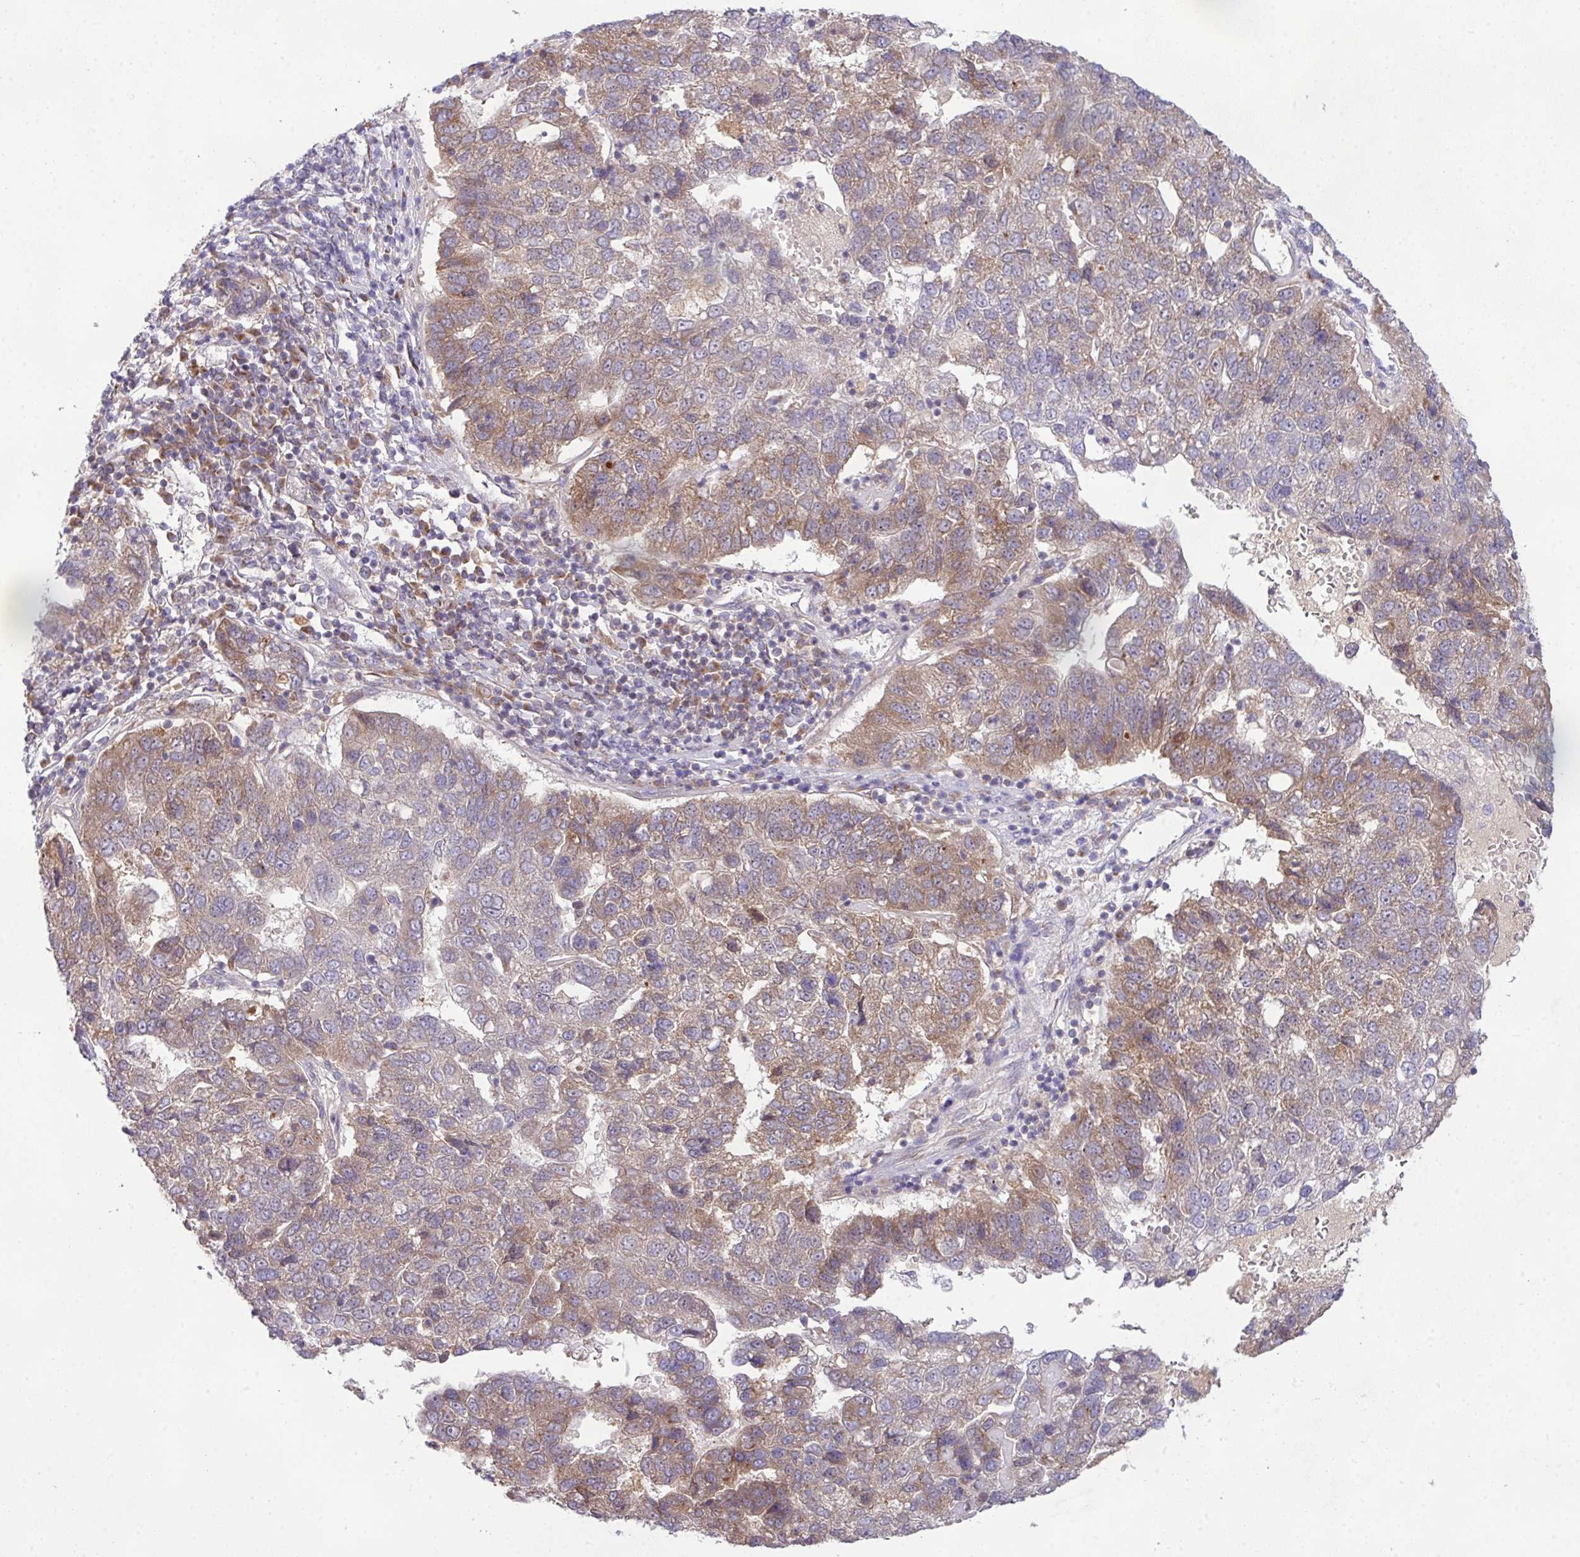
{"staining": {"intensity": "moderate", "quantity": "25%-75%", "location": "cytoplasmic/membranous"}, "tissue": "pancreatic cancer", "cell_type": "Tumor cells", "image_type": "cancer", "snomed": [{"axis": "morphology", "description": "Adenocarcinoma, NOS"}, {"axis": "topography", "description": "Pancreas"}], "caption": "Immunohistochemistry (IHC) (DAB (3,3'-diaminobenzidine)) staining of human pancreatic adenocarcinoma reveals moderate cytoplasmic/membranous protein staining in about 25%-75% of tumor cells.", "gene": "VTI1A", "patient": {"sex": "female", "age": 61}}